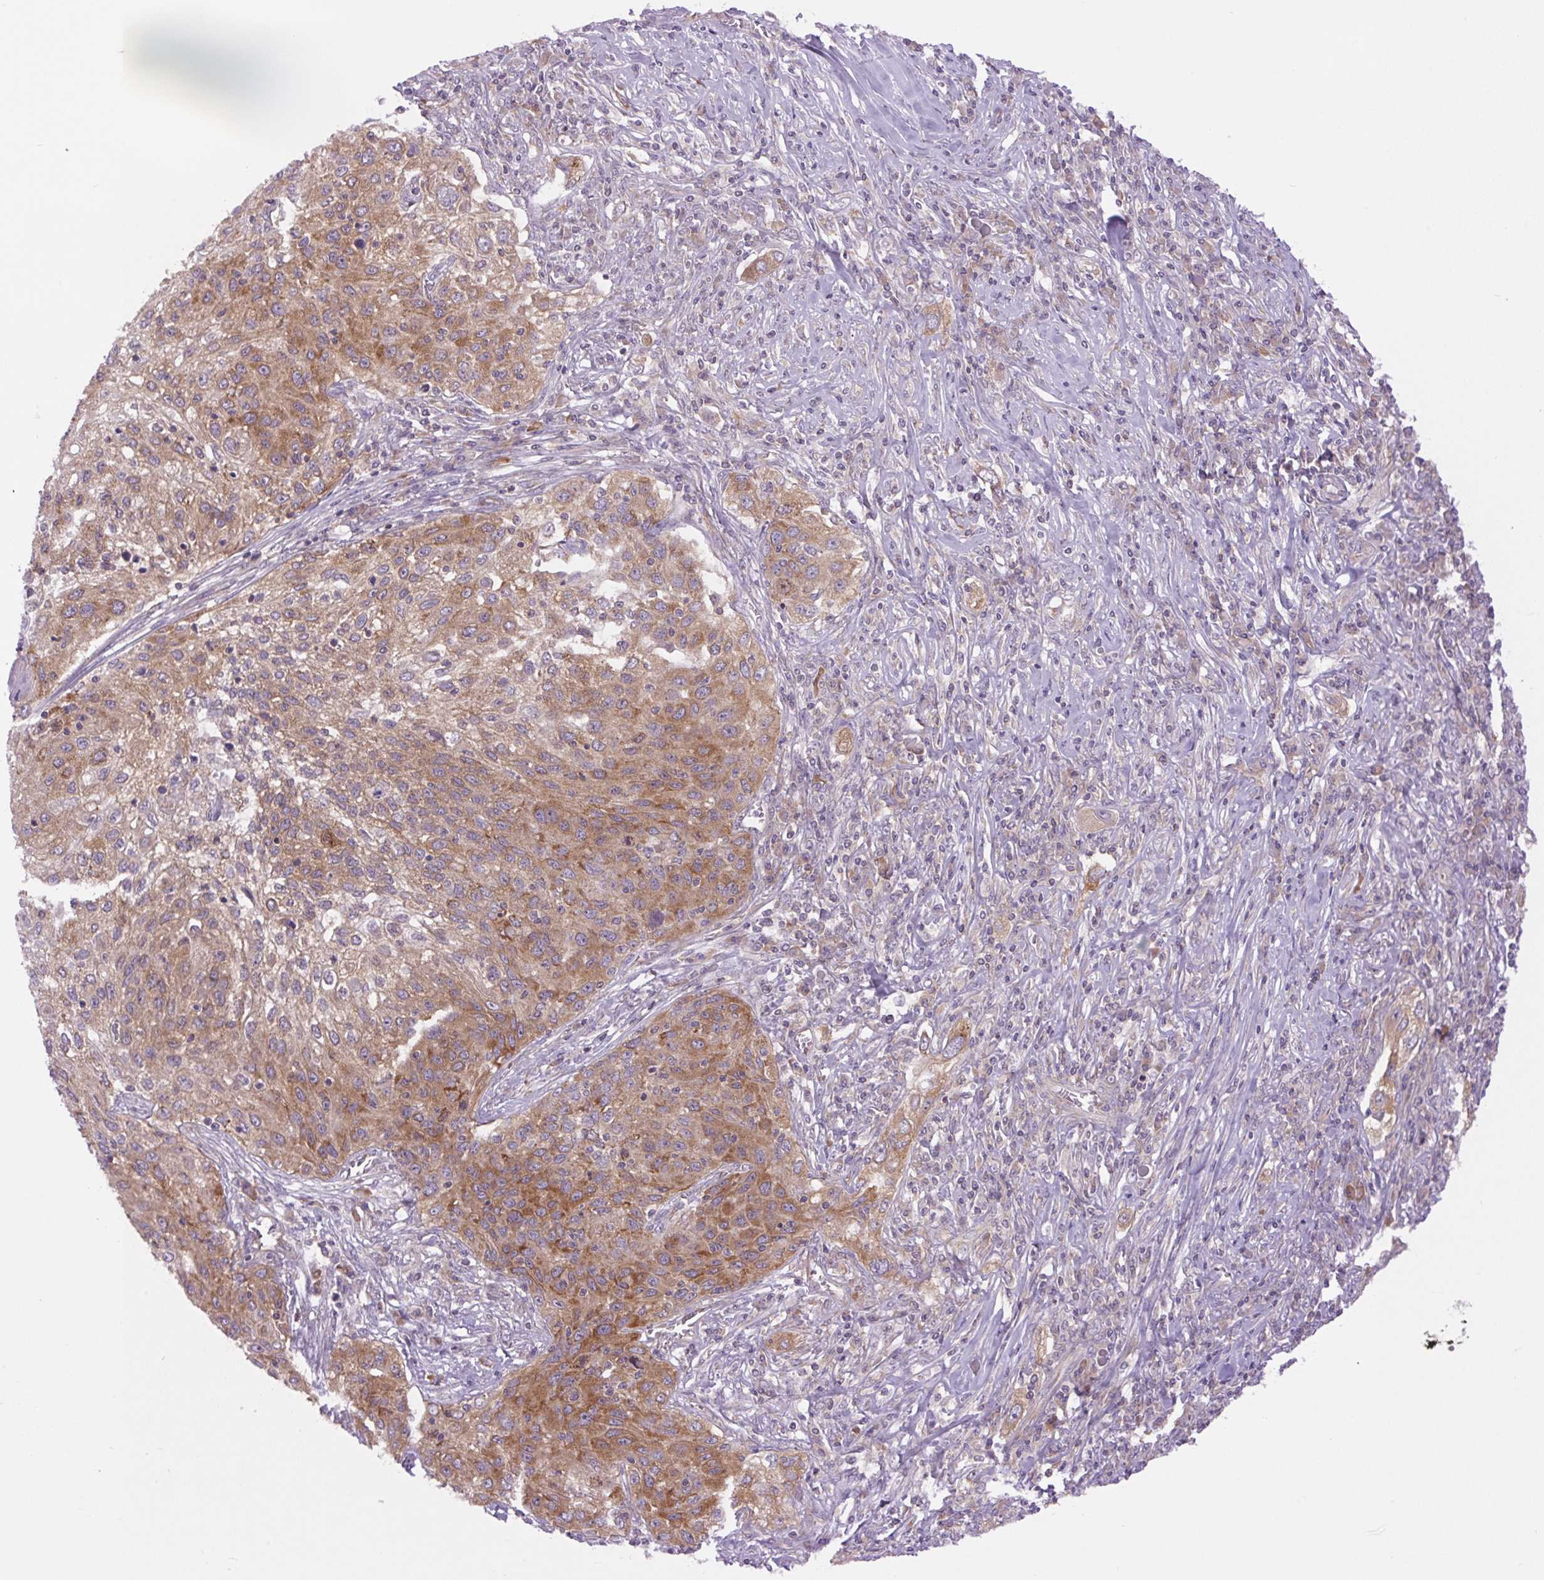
{"staining": {"intensity": "moderate", "quantity": "25%-75%", "location": "cytoplasmic/membranous"}, "tissue": "lung cancer", "cell_type": "Tumor cells", "image_type": "cancer", "snomed": [{"axis": "morphology", "description": "Squamous cell carcinoma, NOS"}, {"axis": "topography", "description": "Lung"}], "caption": "Tumor cells reveal medium levels of moderate cytoplasmic/membranous positivity in about 25%-75% of cells in human lung cancer.", "gene": "MINK1", "patient": {"sex": "female", "age": 69}}